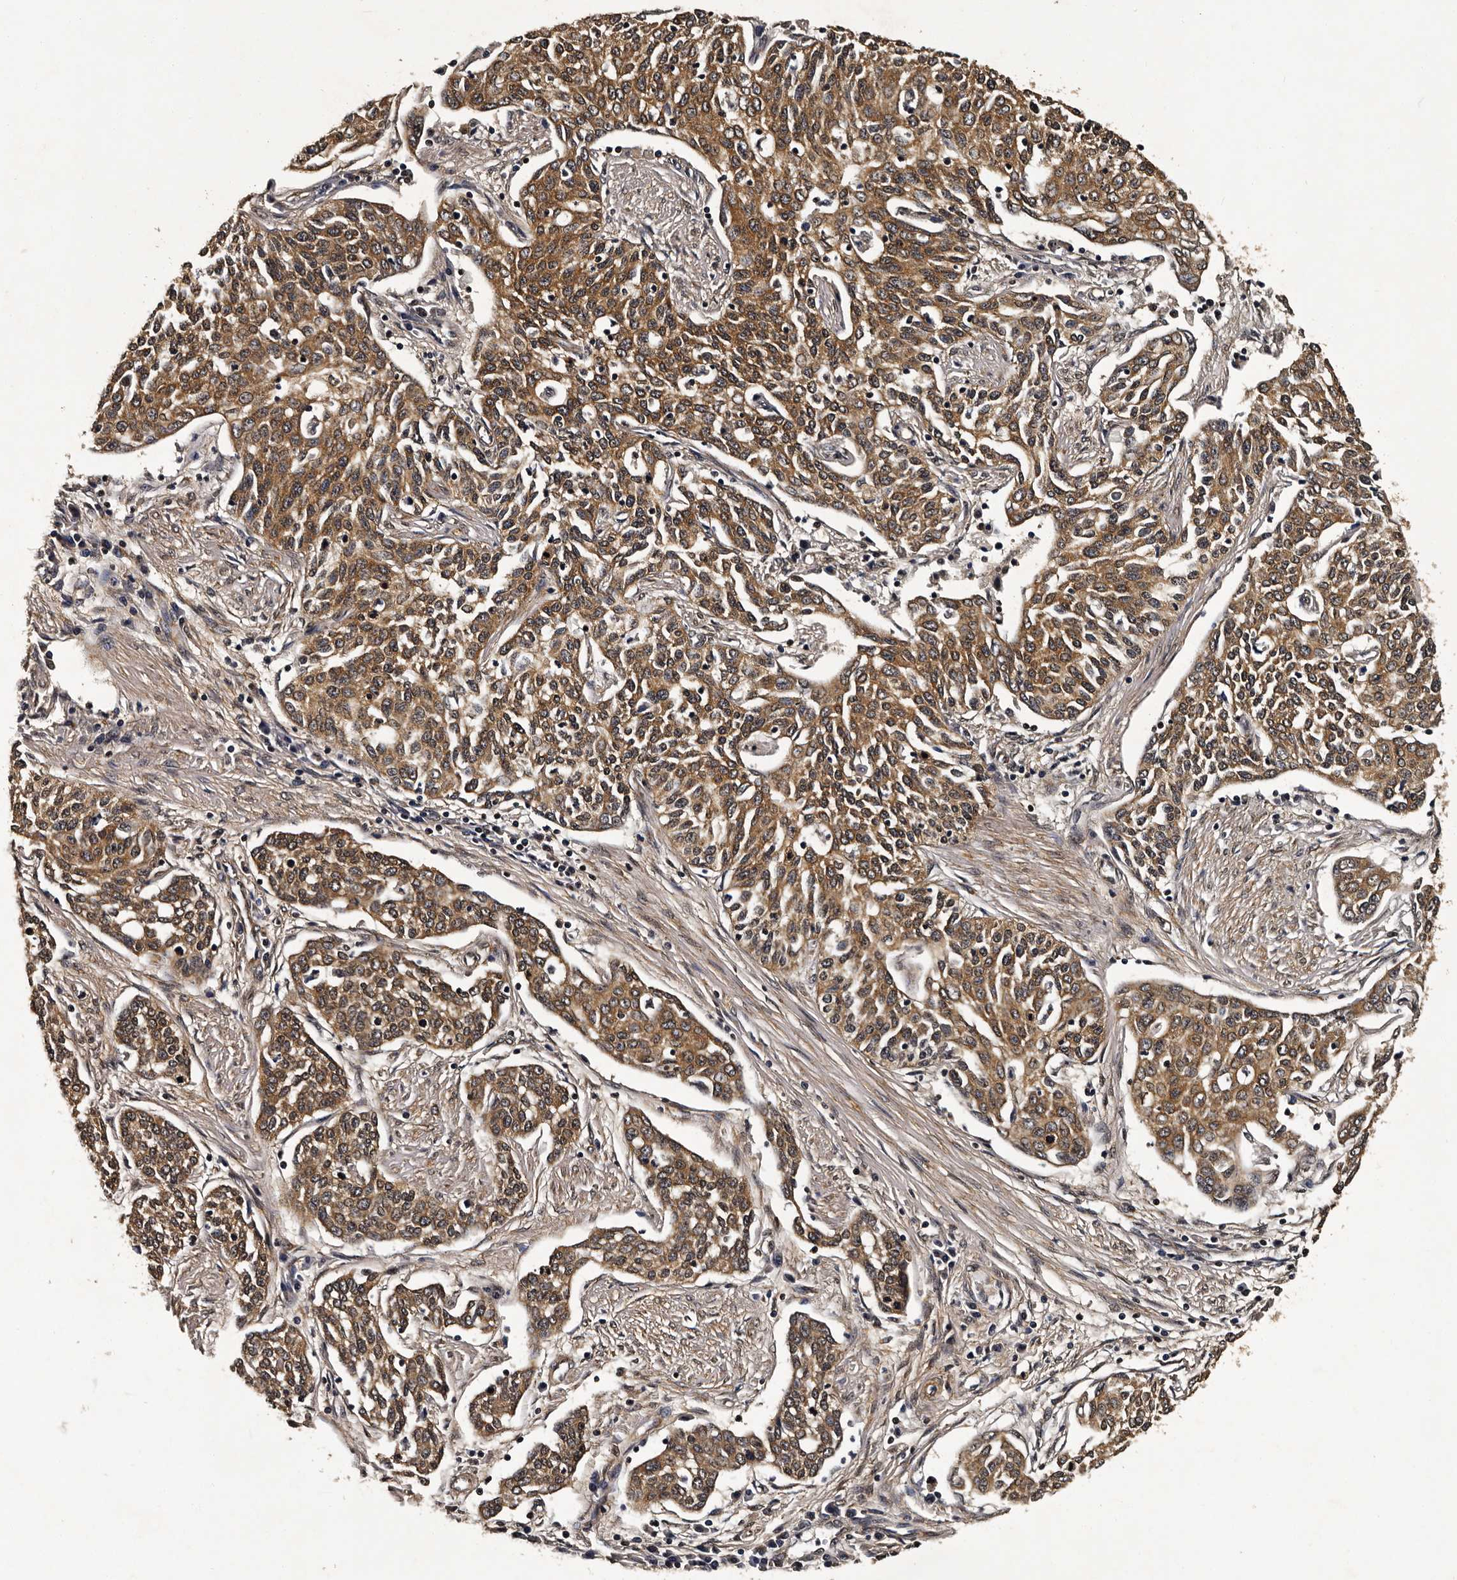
{"staining": {"intensity": "moderate", "quantity": ">75%", "location": "cytoplasmic/membranous"}, "tissue": "cervical cancer", "cell_type": "Tumor cells", "image_type": "cancer", "snomed": [{"axis": "morphology", "description": "Squamous cell carcinoma, NOS"}, {"axis": "topography", "description": "Cervix"}], "caption": "Cervical squamous cell carcinoma was stained to show a protein in brown. There is medium levels of moderate cytoplasmic/membranous expression in about >75% of tumor cells. (DAB IHC, brown staining for protein, blue staining for nuclei).", "gene": "CPNE3", "patient": {"sex": "female", "age": 34}}